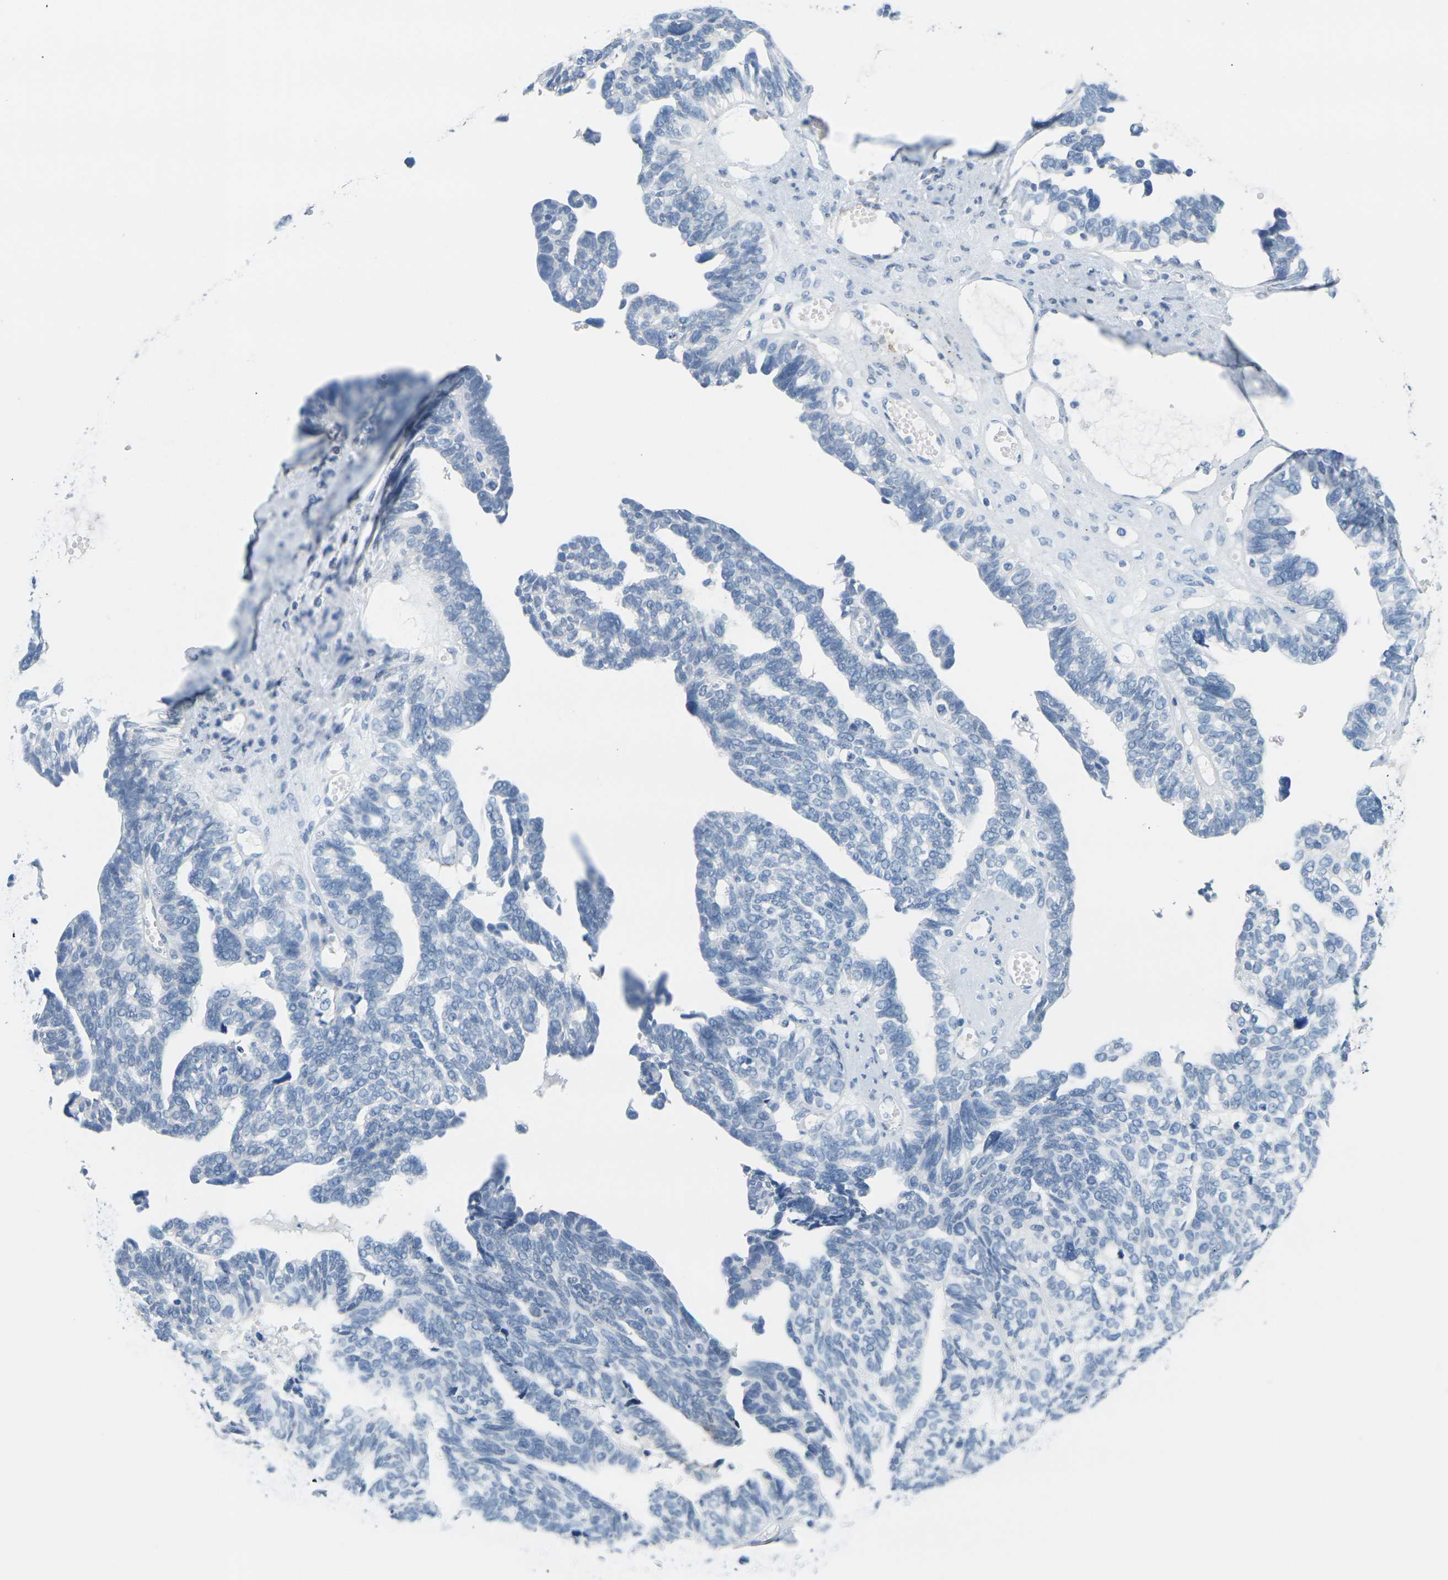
{"staining": {"intensity": "negative", "quantity": "none", "location": "none"}, "tissue": "ovarian cancer", "cell_type": "Tumor cells", "image_type": "cancer", "snomed": [{"axis": "morphology", "description": "Cystadenocarcinoma, serous, NOS"}, {"axis": "topography", "description": "Ovary"}], "caption": "Immunohistochemical staining of serous cystadenocarcinoma (ovarian) shows no significant expression in tumor cells.", "gene": "CTAG1A", "patient": {"sex": "female", "age": 79}}